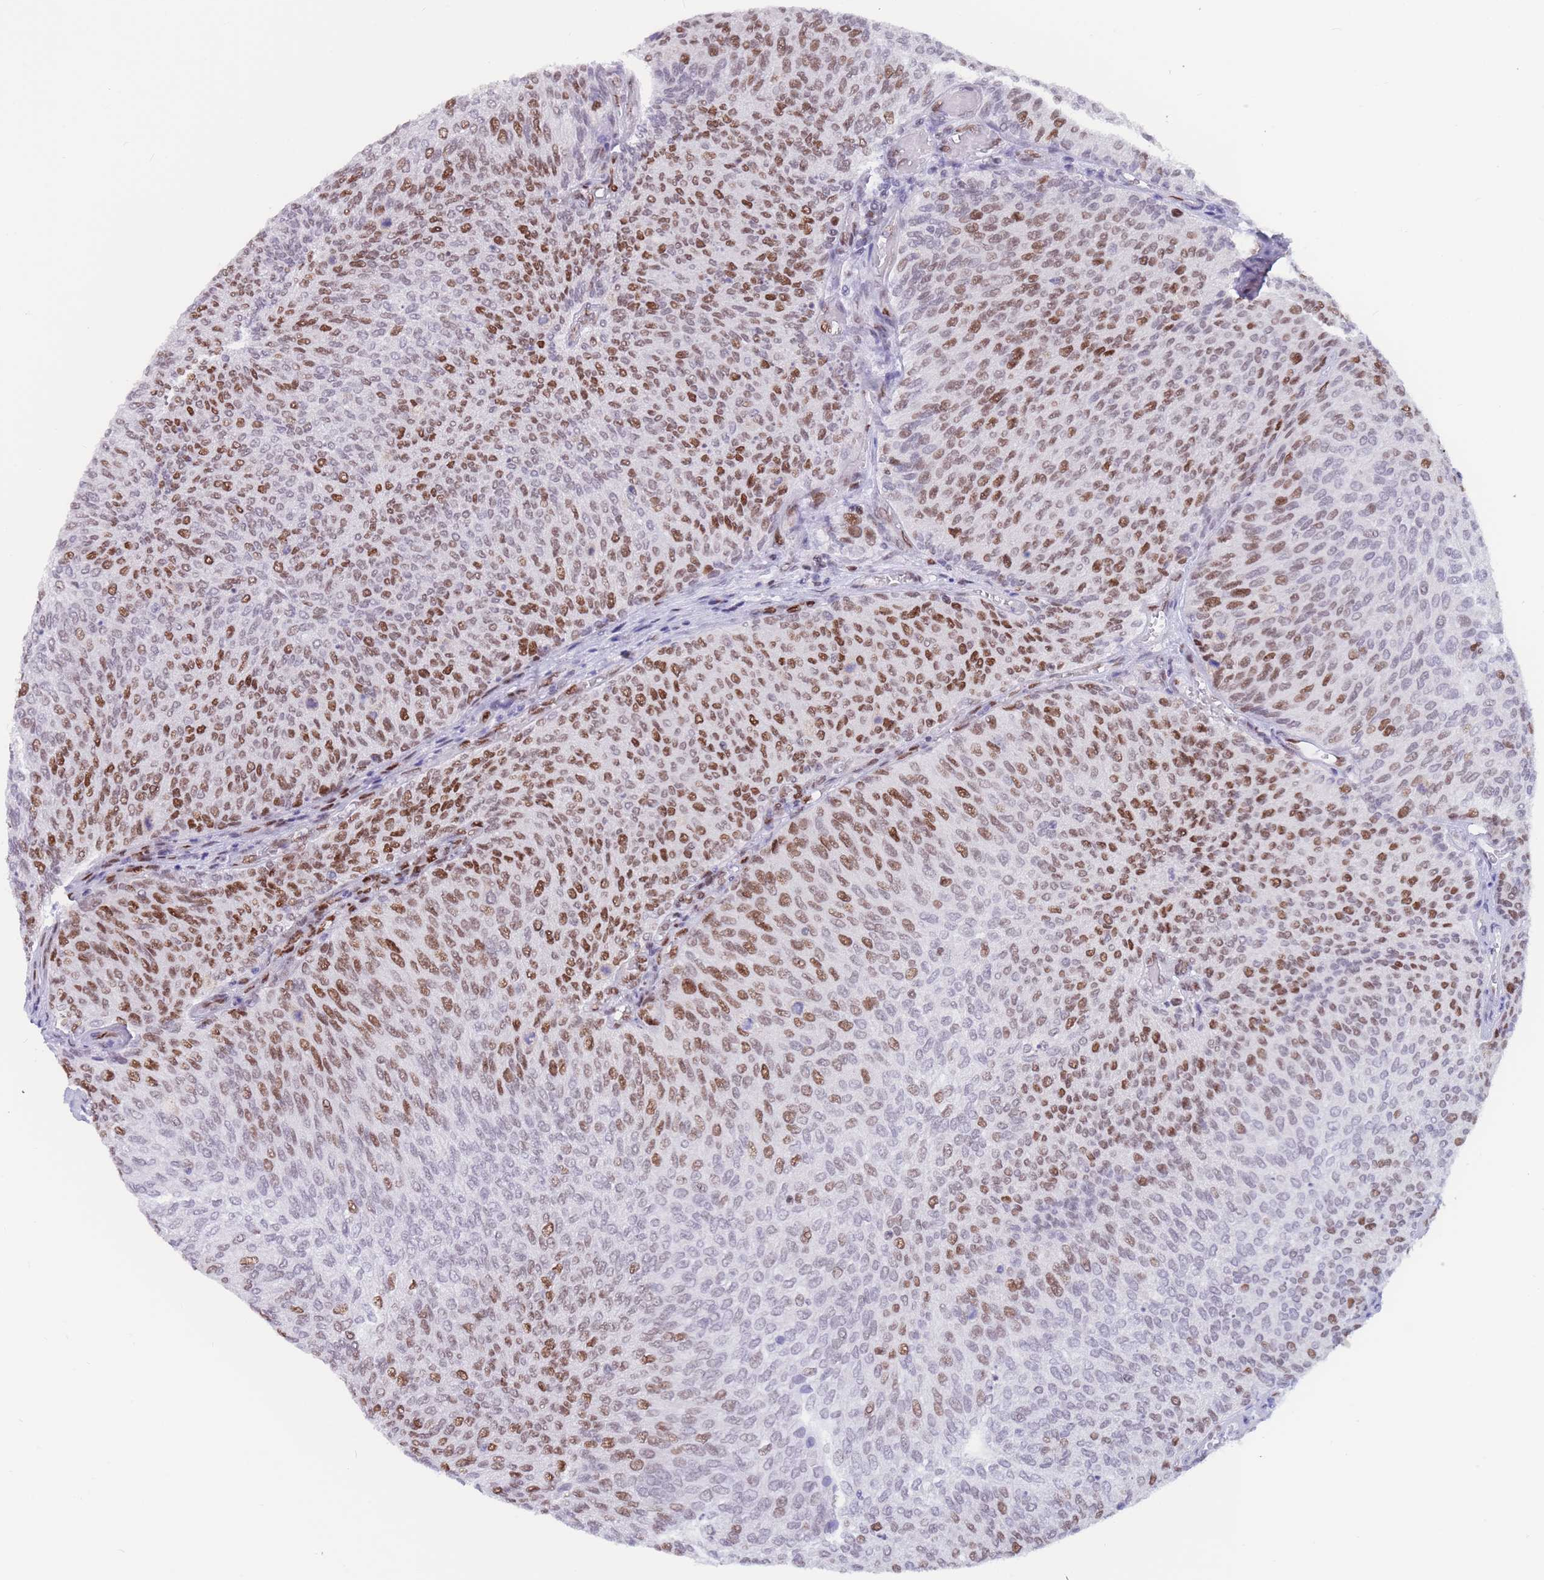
{"staining": {"intensity": "strong", "quantity": "25%-75%", "location": "nuclear"}, "tissue": "urothelial cancer", "cell_type": "Tumor cells", "image_type": "cancer", "snomed": [{"axis": "morphology", "description": "Urothelial carcinoma, Low grade"}, {"axis": "topography", "description": "Urinary bladder"}], "caption": "Urothelial cancer stained with DAB (3,3'-diaminobenzidine) IHC displays high levels of strong nuclear staining in about 25%-75% of tumor cells.", "gene": "NASP", "patient": {"sex": "female", "age": 79}}